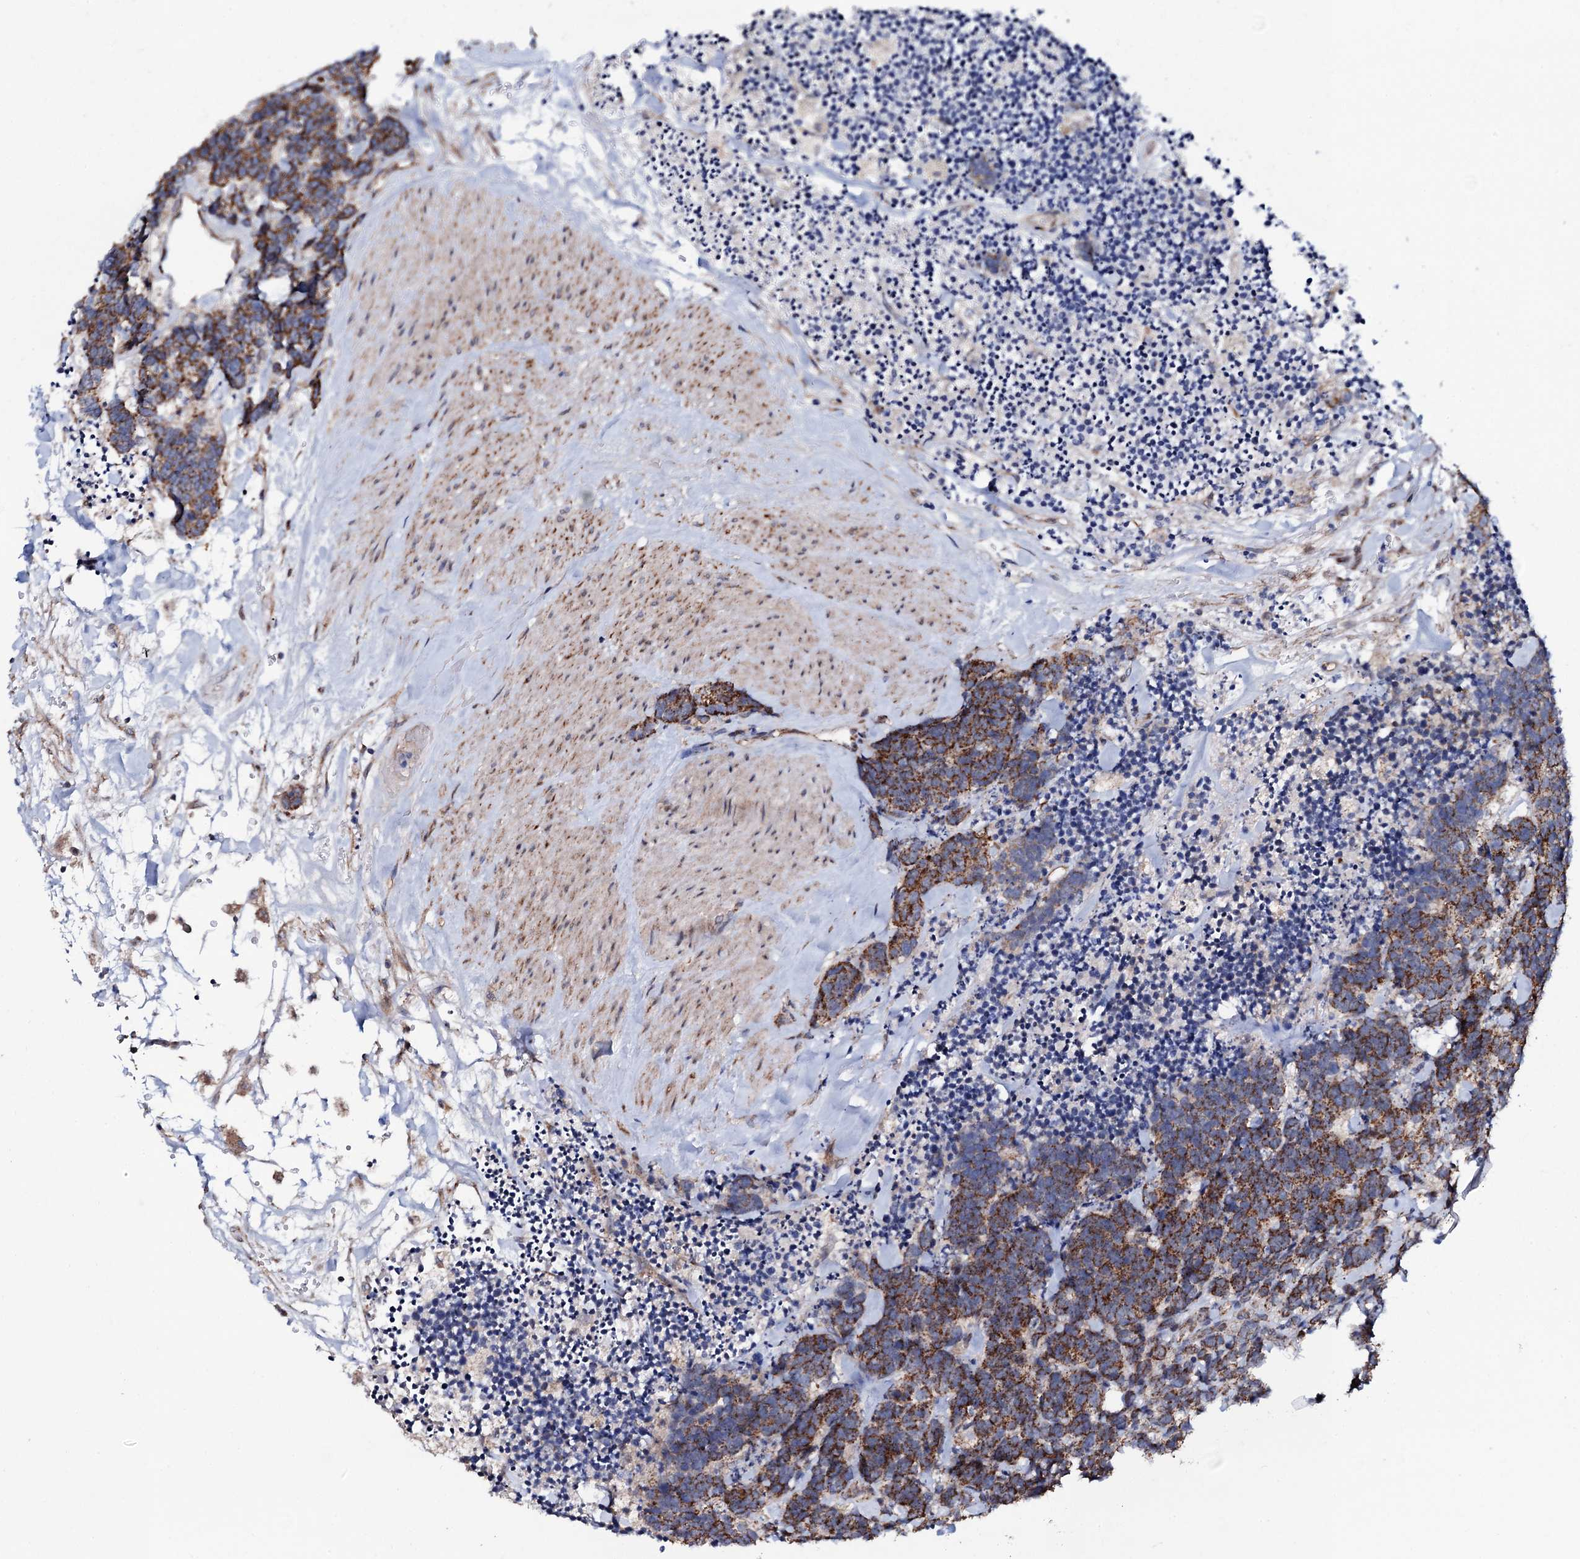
{"staining": {"intensity": "strong", "quantity": ">75%", "location": "cytoplasmic/membranous"}, "tissue": "carcinoid", "cell_type": "Tumor cells", "image_type": "cancer", "snomed": [{"axis": "morphology", "description": "Carcinoma, NOS"}, {"axis": "morphology", "description": "Carcinoid, malignant, NOS"}, {"axis": "topography", "description": "Urinary bladder"}], "caption": "Immunohistochemical staining of human carcinoid exhibits high levels of strong cytoplasmic/membranous protein positivity in about >75% of tumor cells.", "gene": "PPP1R3D", "patient": {"sex": "male", "age": 57}}